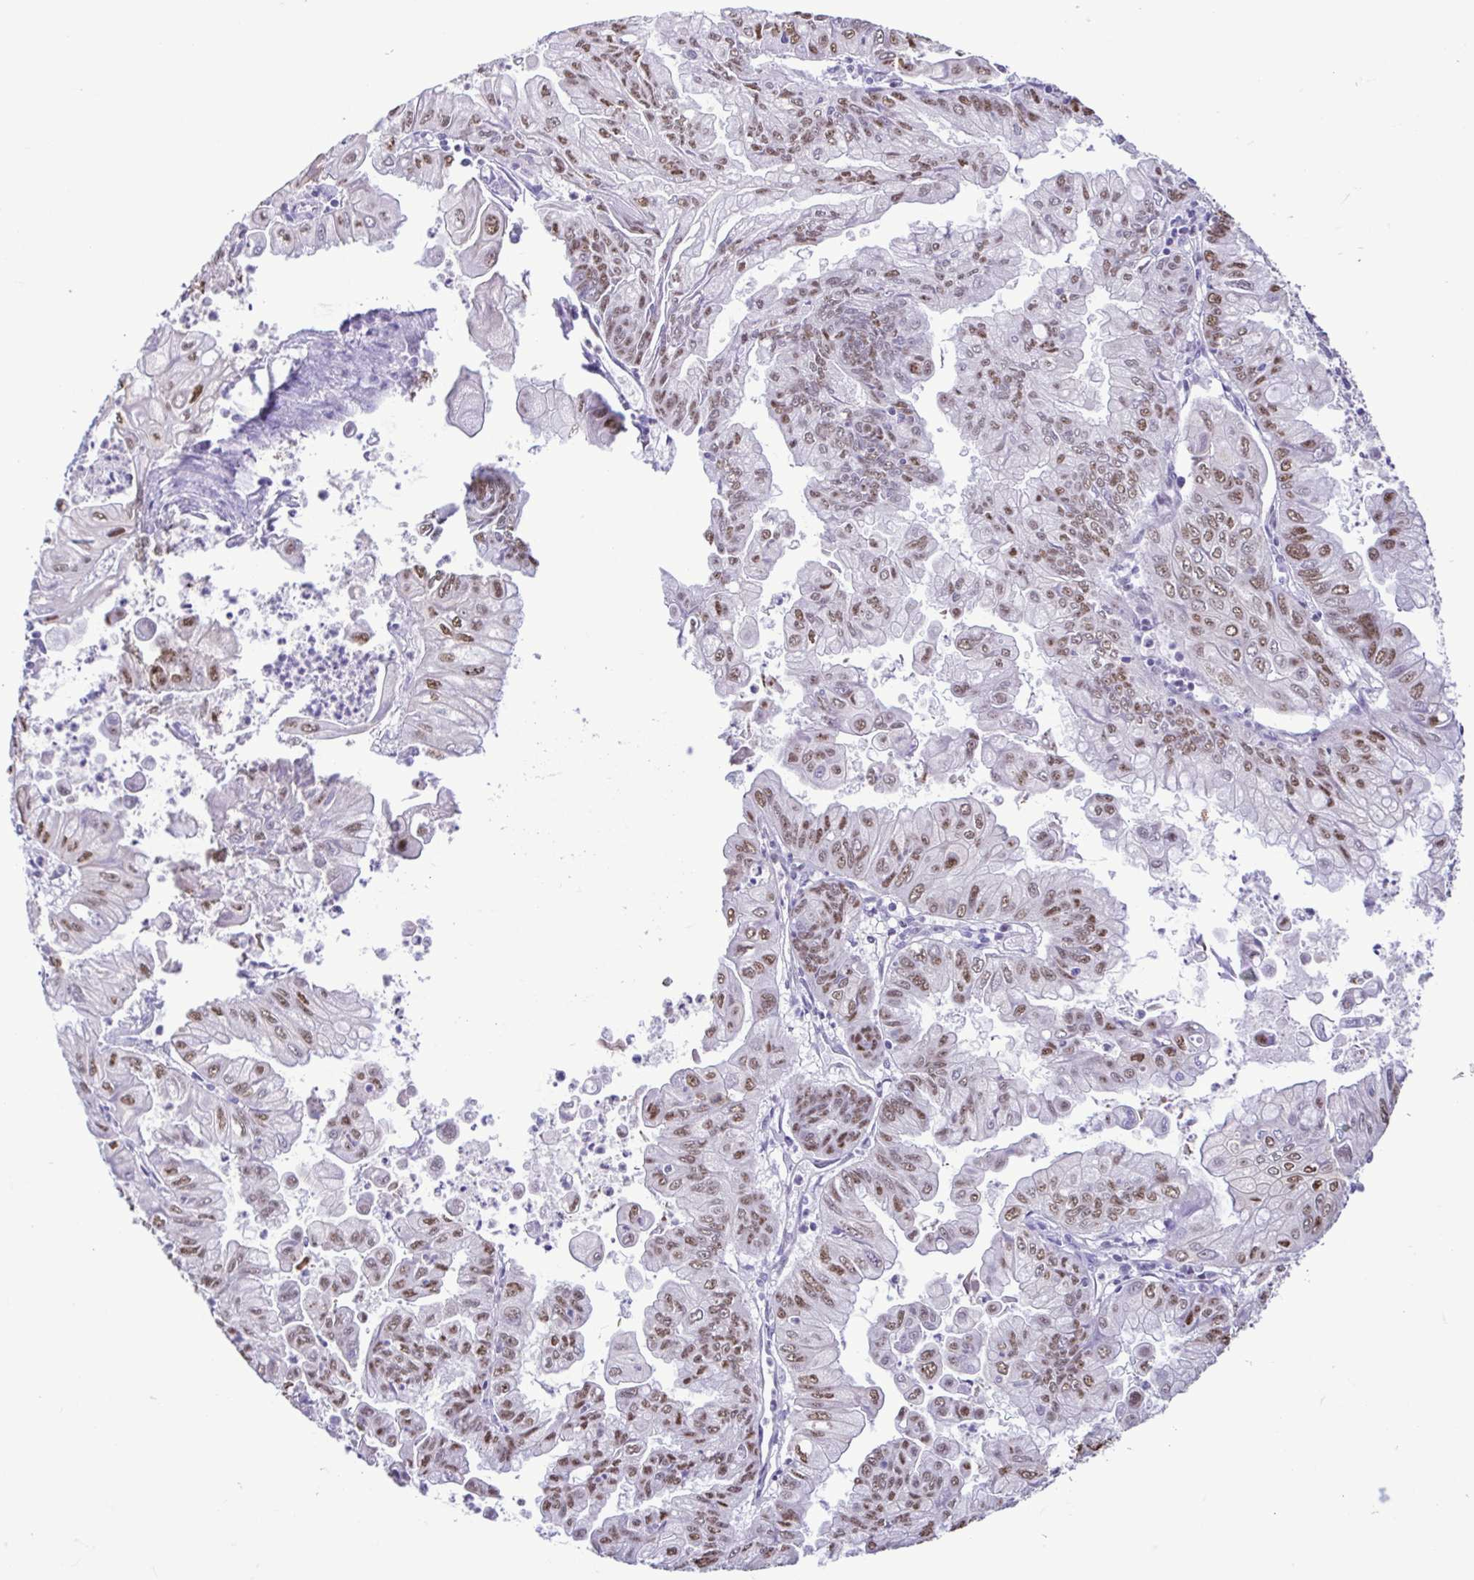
{"staining": {"intensity": "moderate", "quantity": ">75%", "location": "nuclear"}, "tissue": "stomach cancer", "cell_type": "Tumor cells", "image_type": "cancer", "snomed": [{"axis": "morphology", "description": "Adenocarcinoma, NOS"}, {"axis": "topography", "description": "Stomach, upper"}], "caption": "IHC staining of stomach cancer (adenocarcinoma), which demonstrates medium levels of moderate nuclear expression in approximately >75% of tumor cells indicating moderate nuclear protein expression. The staining was performed using DAB (3,3'-diaminobenzidine) (brown) for protein detection and nuclei were counterstained in hematoxylin (blue).", "gene": "CBY2", "patient": {"sex": "male", "age": 80}}